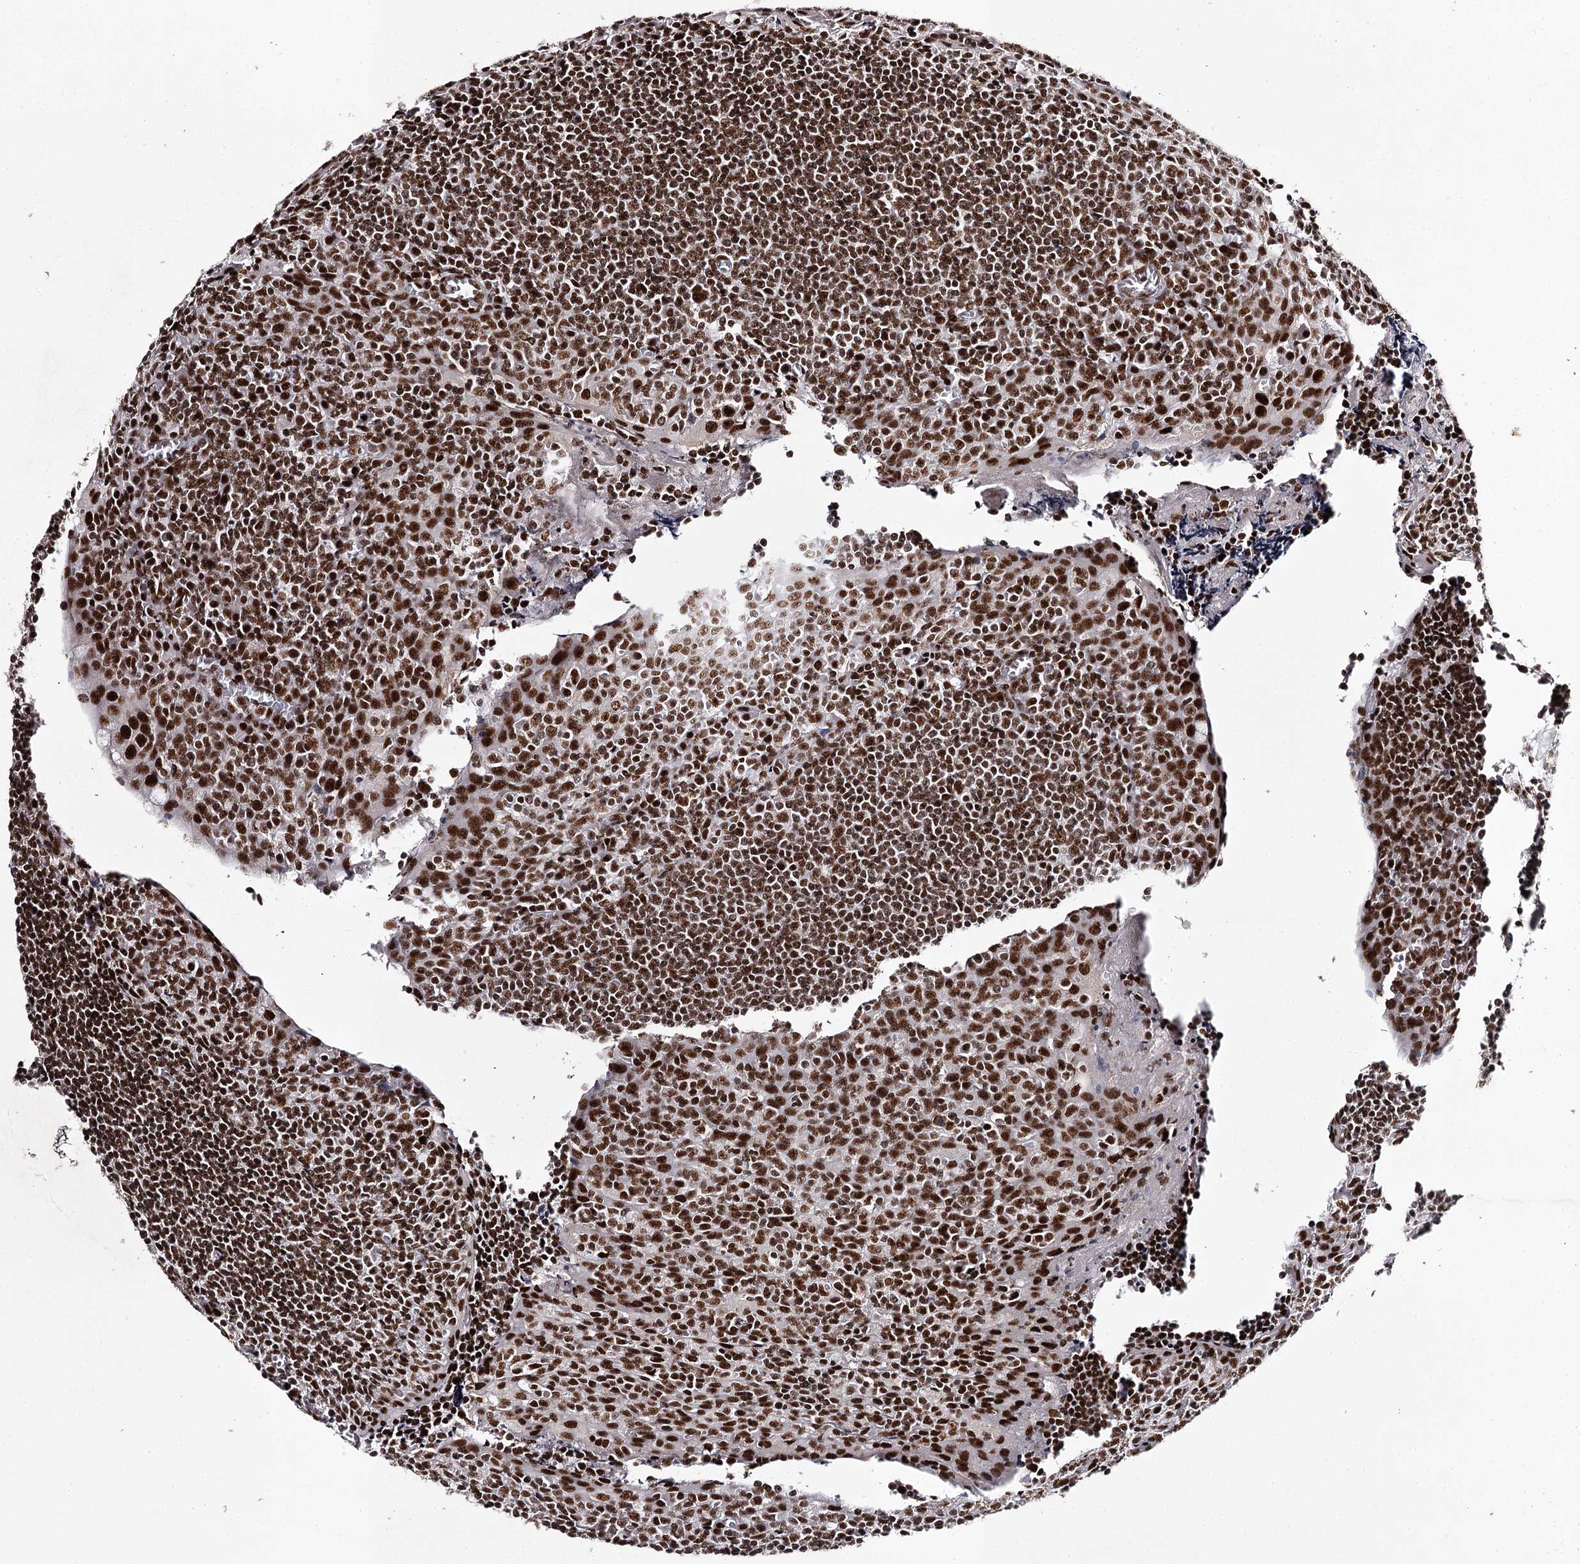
{"staining": {"intensity": "moderate", "quantity": ">75%", "location": "nuclear"}, "tissue": "tonsil", "cell_type": "Germinal center cells", "image_type": "normal", "snomed": [{"axis": "morphology", "description": "Normal tissue, NOS"}, {"axis": "topography", "description": "Tonsil"}], "caption": "Immunohistochemistry photomicrograph of unremarkable tonsil: tonsil stained using immunohistochemistry displays medium levels of moderate protein expression localized specifically in the nuclear of germinal center cells, appearing as a nuclear brown color.", "gene": "PSPC1", "patient": {"sex": "male", "age": 27}}